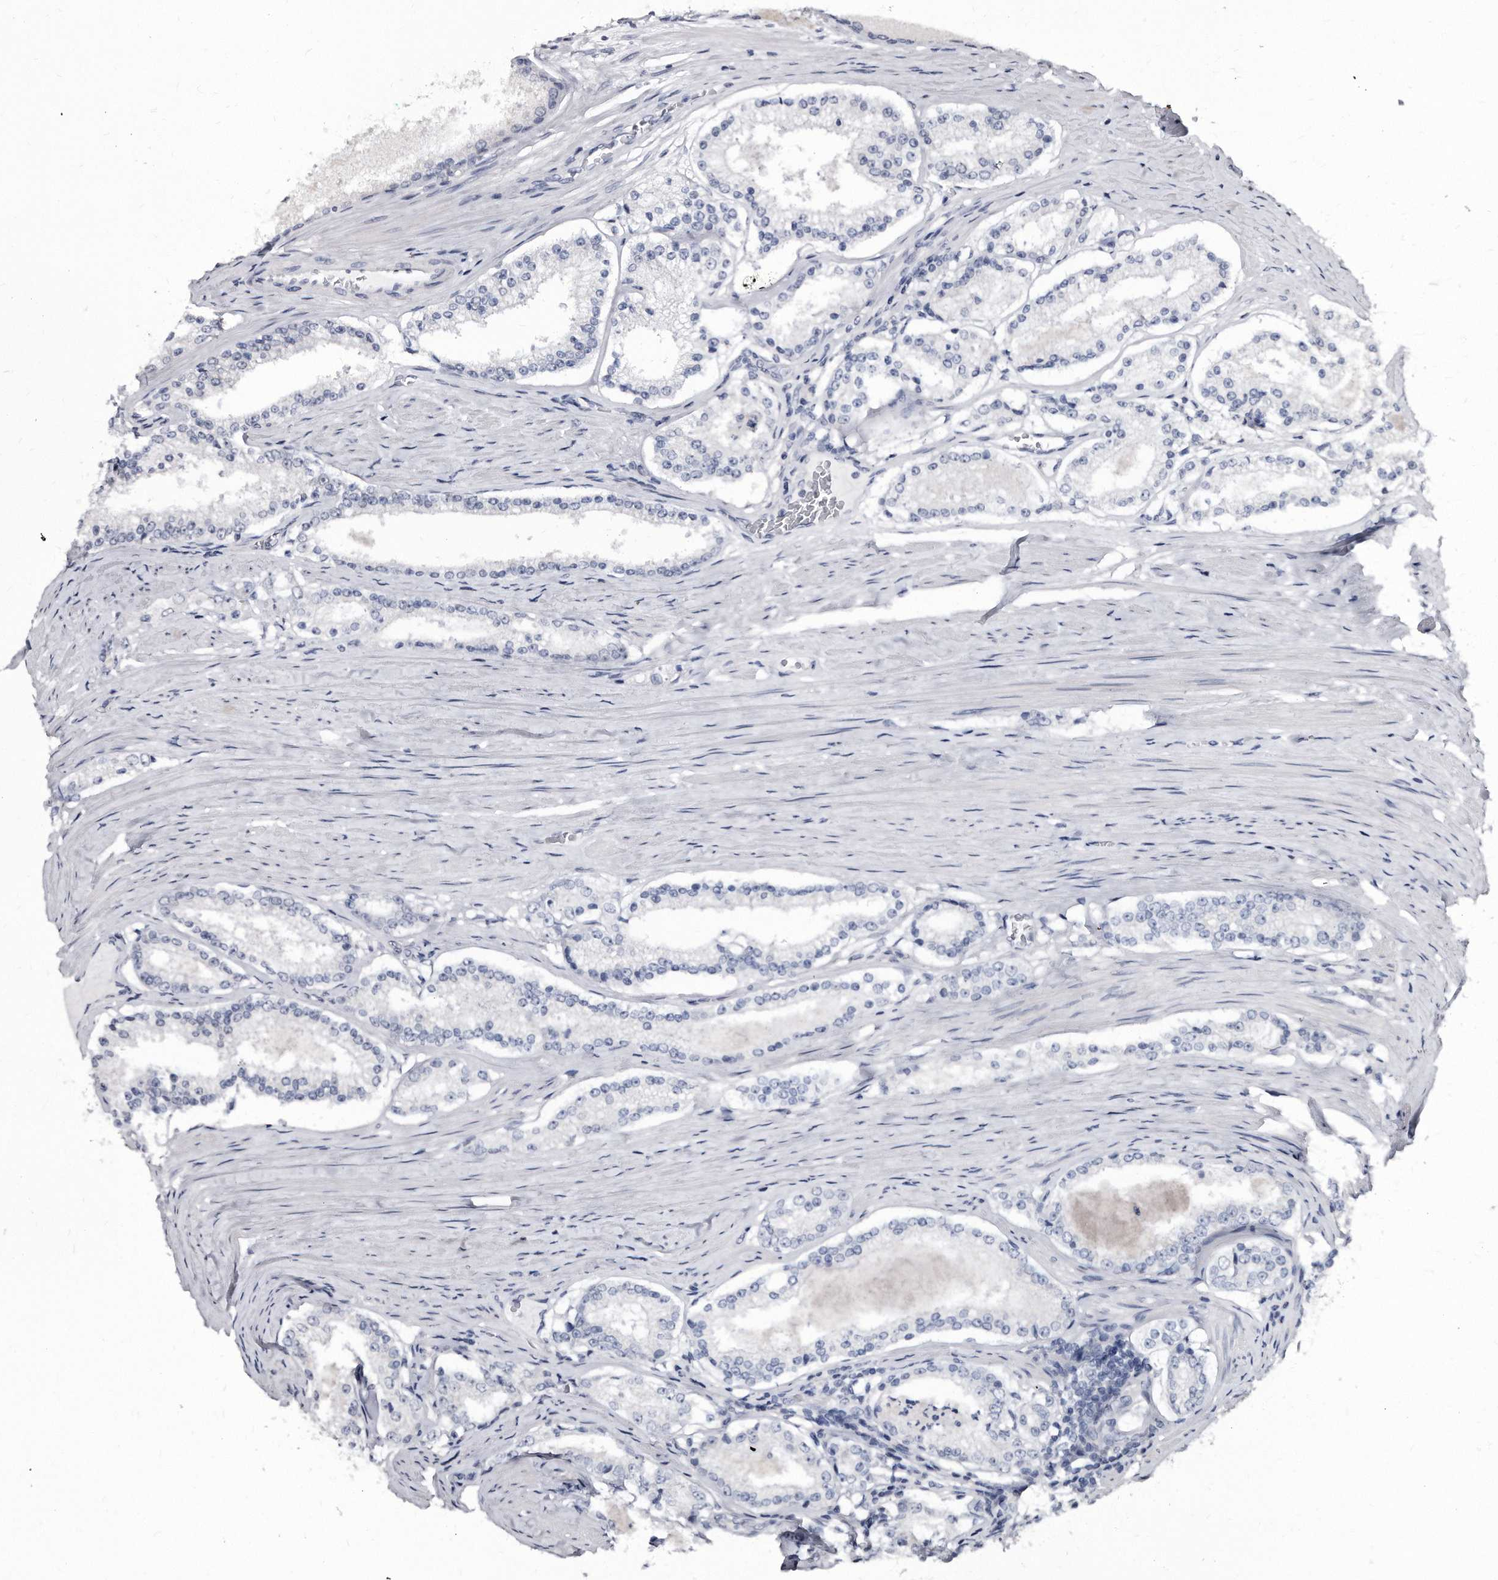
{"staining": {"intensity": "negative", "quantity": "none", "location": "none"}, "tissue": "prostate cancer", "cell_type": "Tumor cells", "image_type": "cancer", "snomed": [{"axis": "morphology", "description": "Adenocarcinoma, Low grade"}, {"axis": "topography", "description": "Prostate"}], "caption": "Tumor cells are negative for protein expression in human prostate cancer (adenocarcinoma (low-grade)).", "gene": "KLHDC3", "patient": {"sex": "male", "age": 70}}